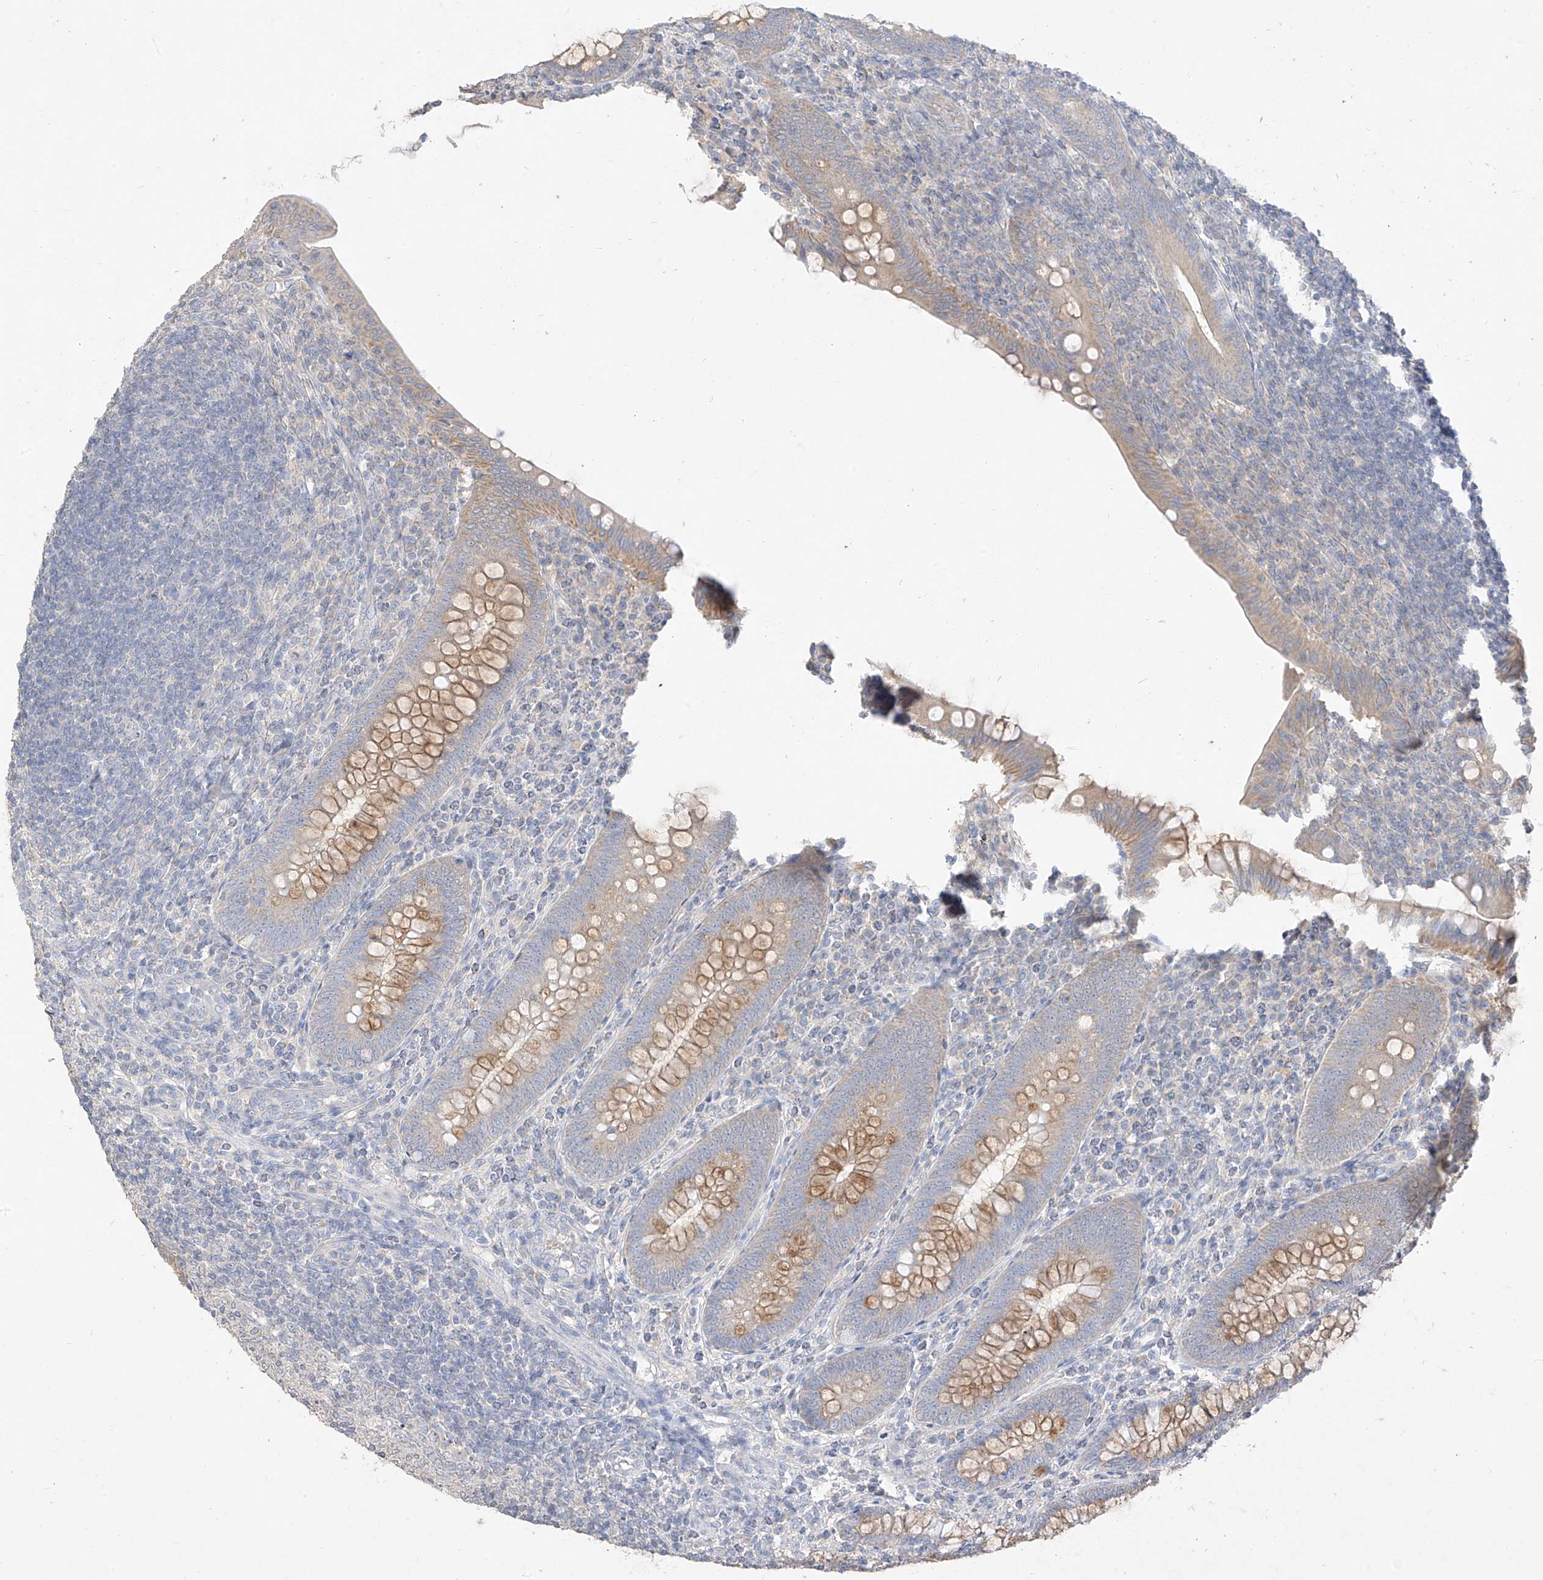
{"staining": {"intensity": "weak", "quantity": "25%-75%", "location": "cytoplasmic/membranous"}, "tissue": "appendix", "cell_type": "Glandular cells", "image_type": "normal", "snomed": [{"axis": "morphology", "description": "Normal tissue, NOS"}, {"axis": "topography", "description": "Appendix"}], "caption": "This photomicrograph displays normal appendix stained with IHC to label a protein in brown. The cytoplasmic/membranous of glandular cells show weak positivity for the protein. Nuclei are counter-stained blue.", "gene": "ZZEF1", "patient": {"sex": "male", "age": 14}}